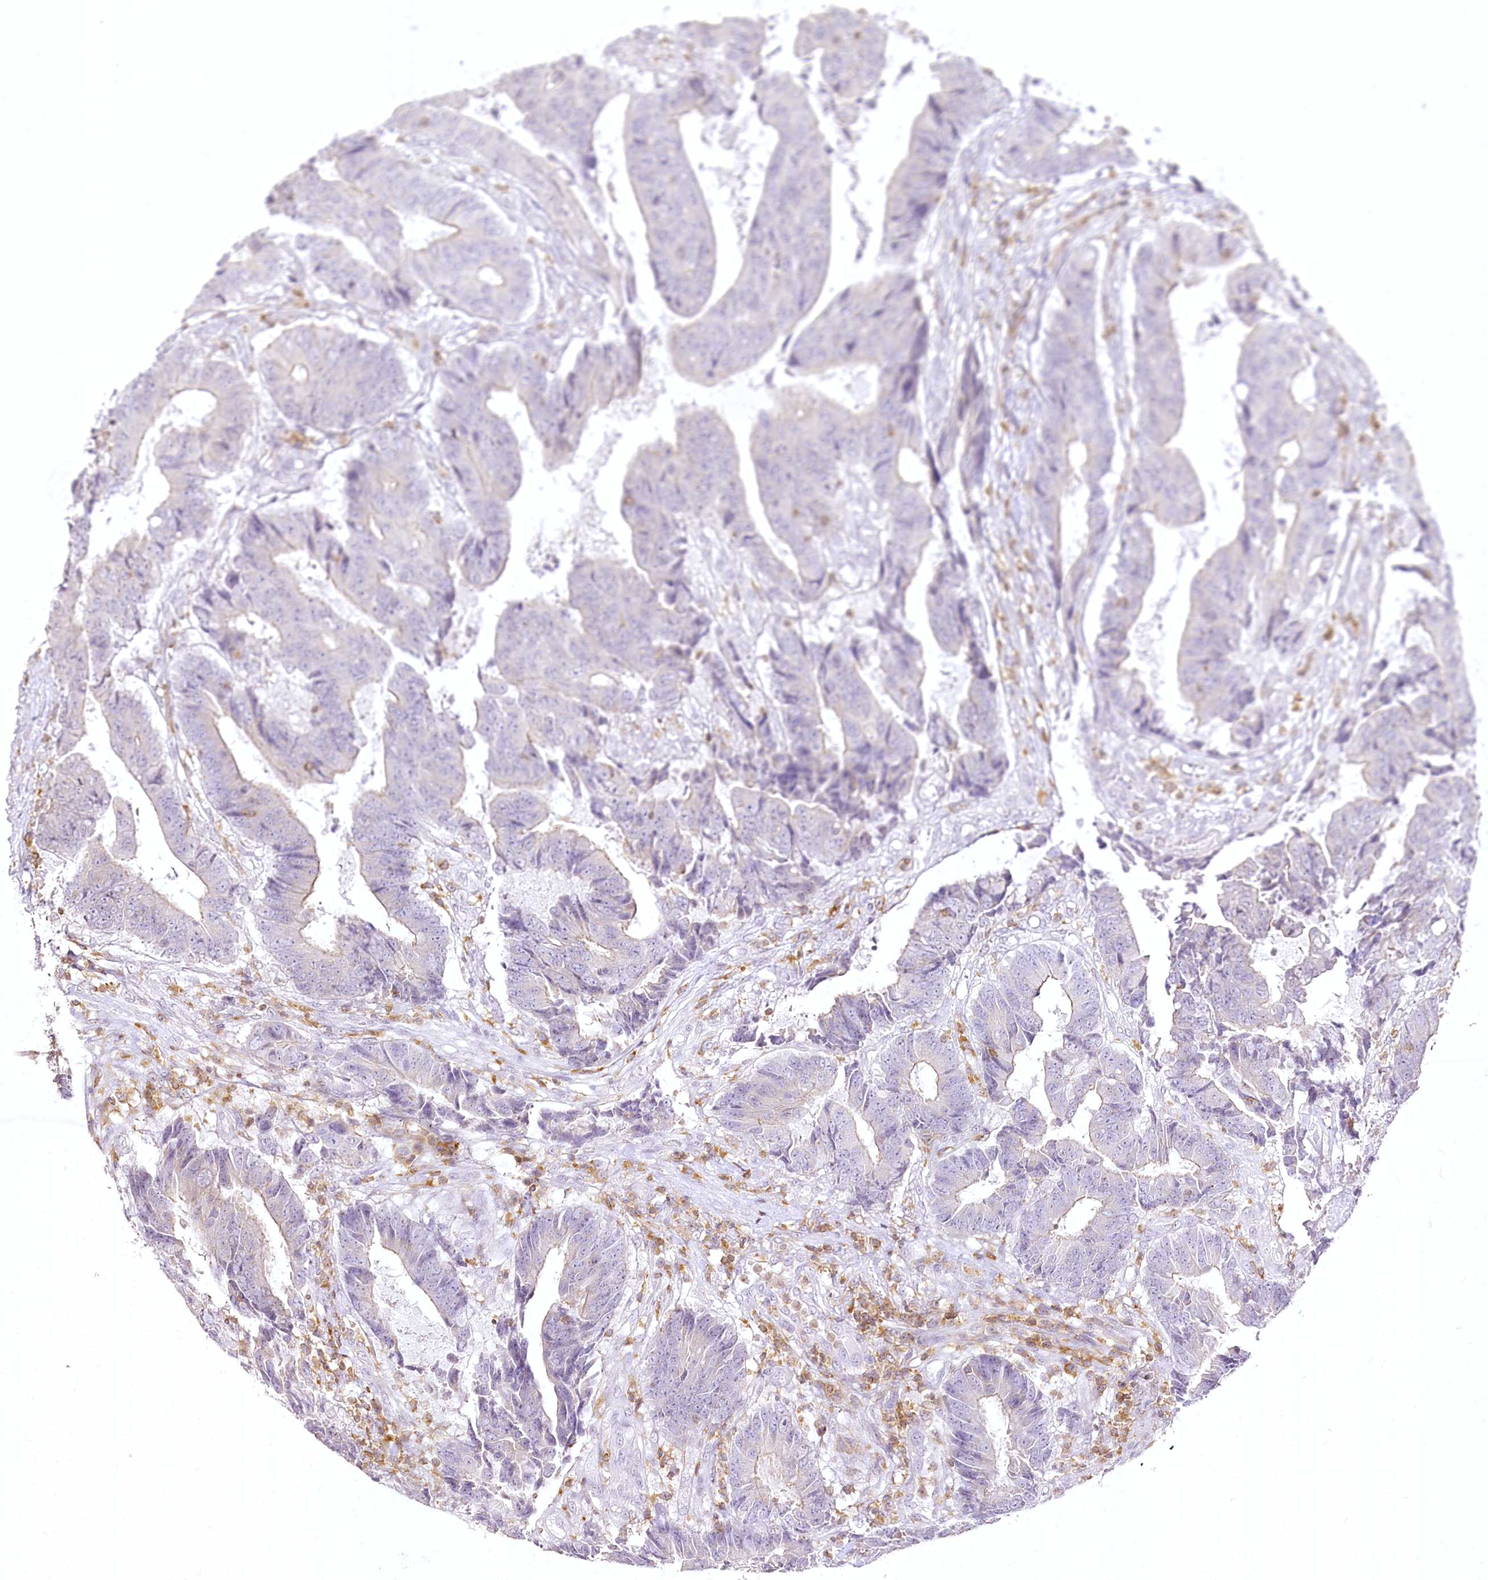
{"staining": {"intensity": "negative", "quantity": "none", "location": "none"}, "tissue": "colorectal cancer", "cell_type": "Tumor cells", "image_type": "cancer", "snomed": [{"axis": "morphology", "description": "Adenocarcinoma, NOS"}, {"axis": "topography", "description": "Rectum"}], "caption": "Colorectal cancer (adenocarcinoma) was stained to show a protein in brown. There is no significant staining in tumor cells.", "gene": "DOCK2", "patient": {"sex": "male", "age": 84}}